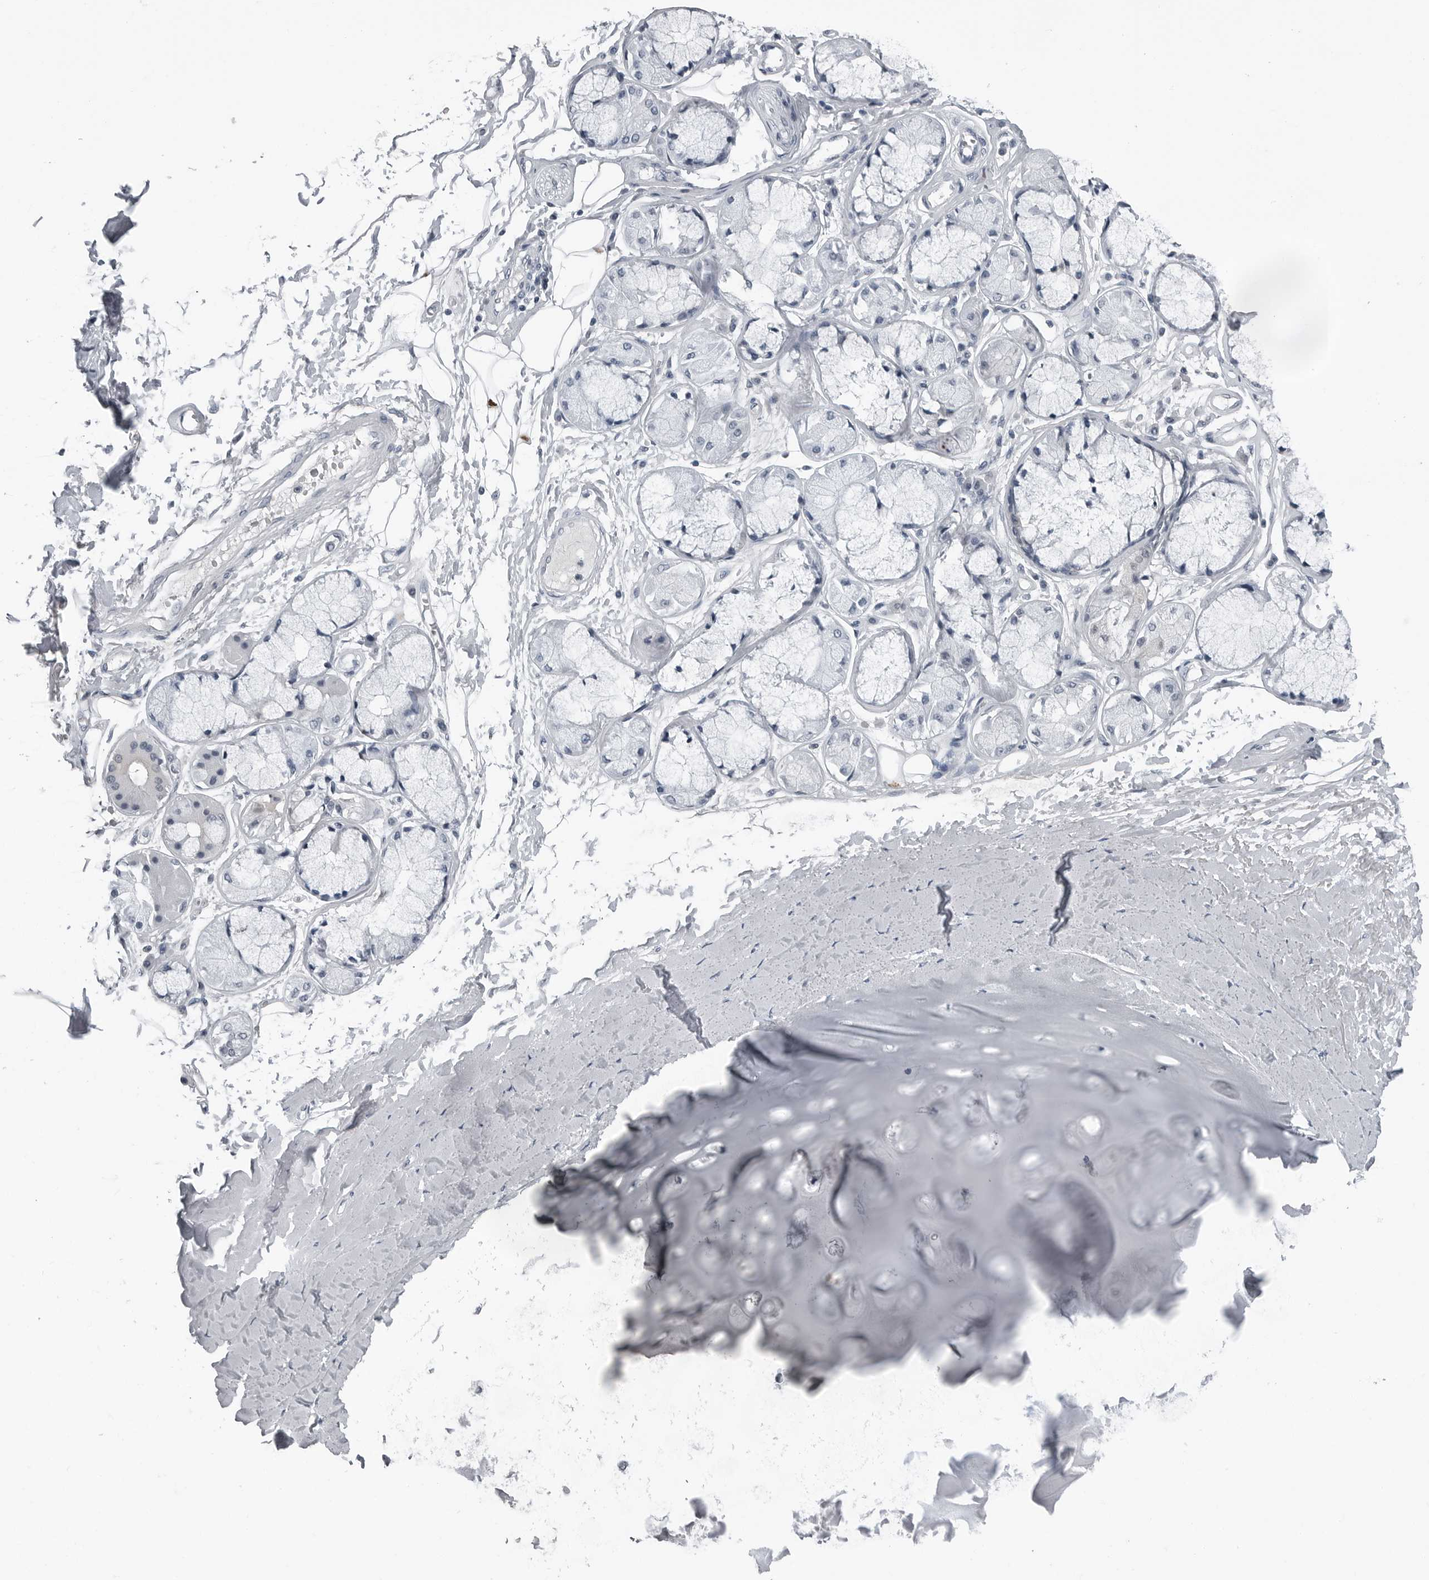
{"staining": {"intensity": "negative", "quantity": "none", "location": "none"}, "tissue": "adipose tissue", "cell_type": "Adipocytes", "image_type": "normal", "snomed": [{"axis": "morphology", "description": "Normal tissue, NOS"}, {"axis": "topography", "description": "Bronchus"}], "caption": "Immunohistochemistry image of normal human adipose tissue stained for a protein (brown), which shows no staining in adipocytes.", "gene": "SPINK1", "patient": {"sex": "male", "age": 66}}